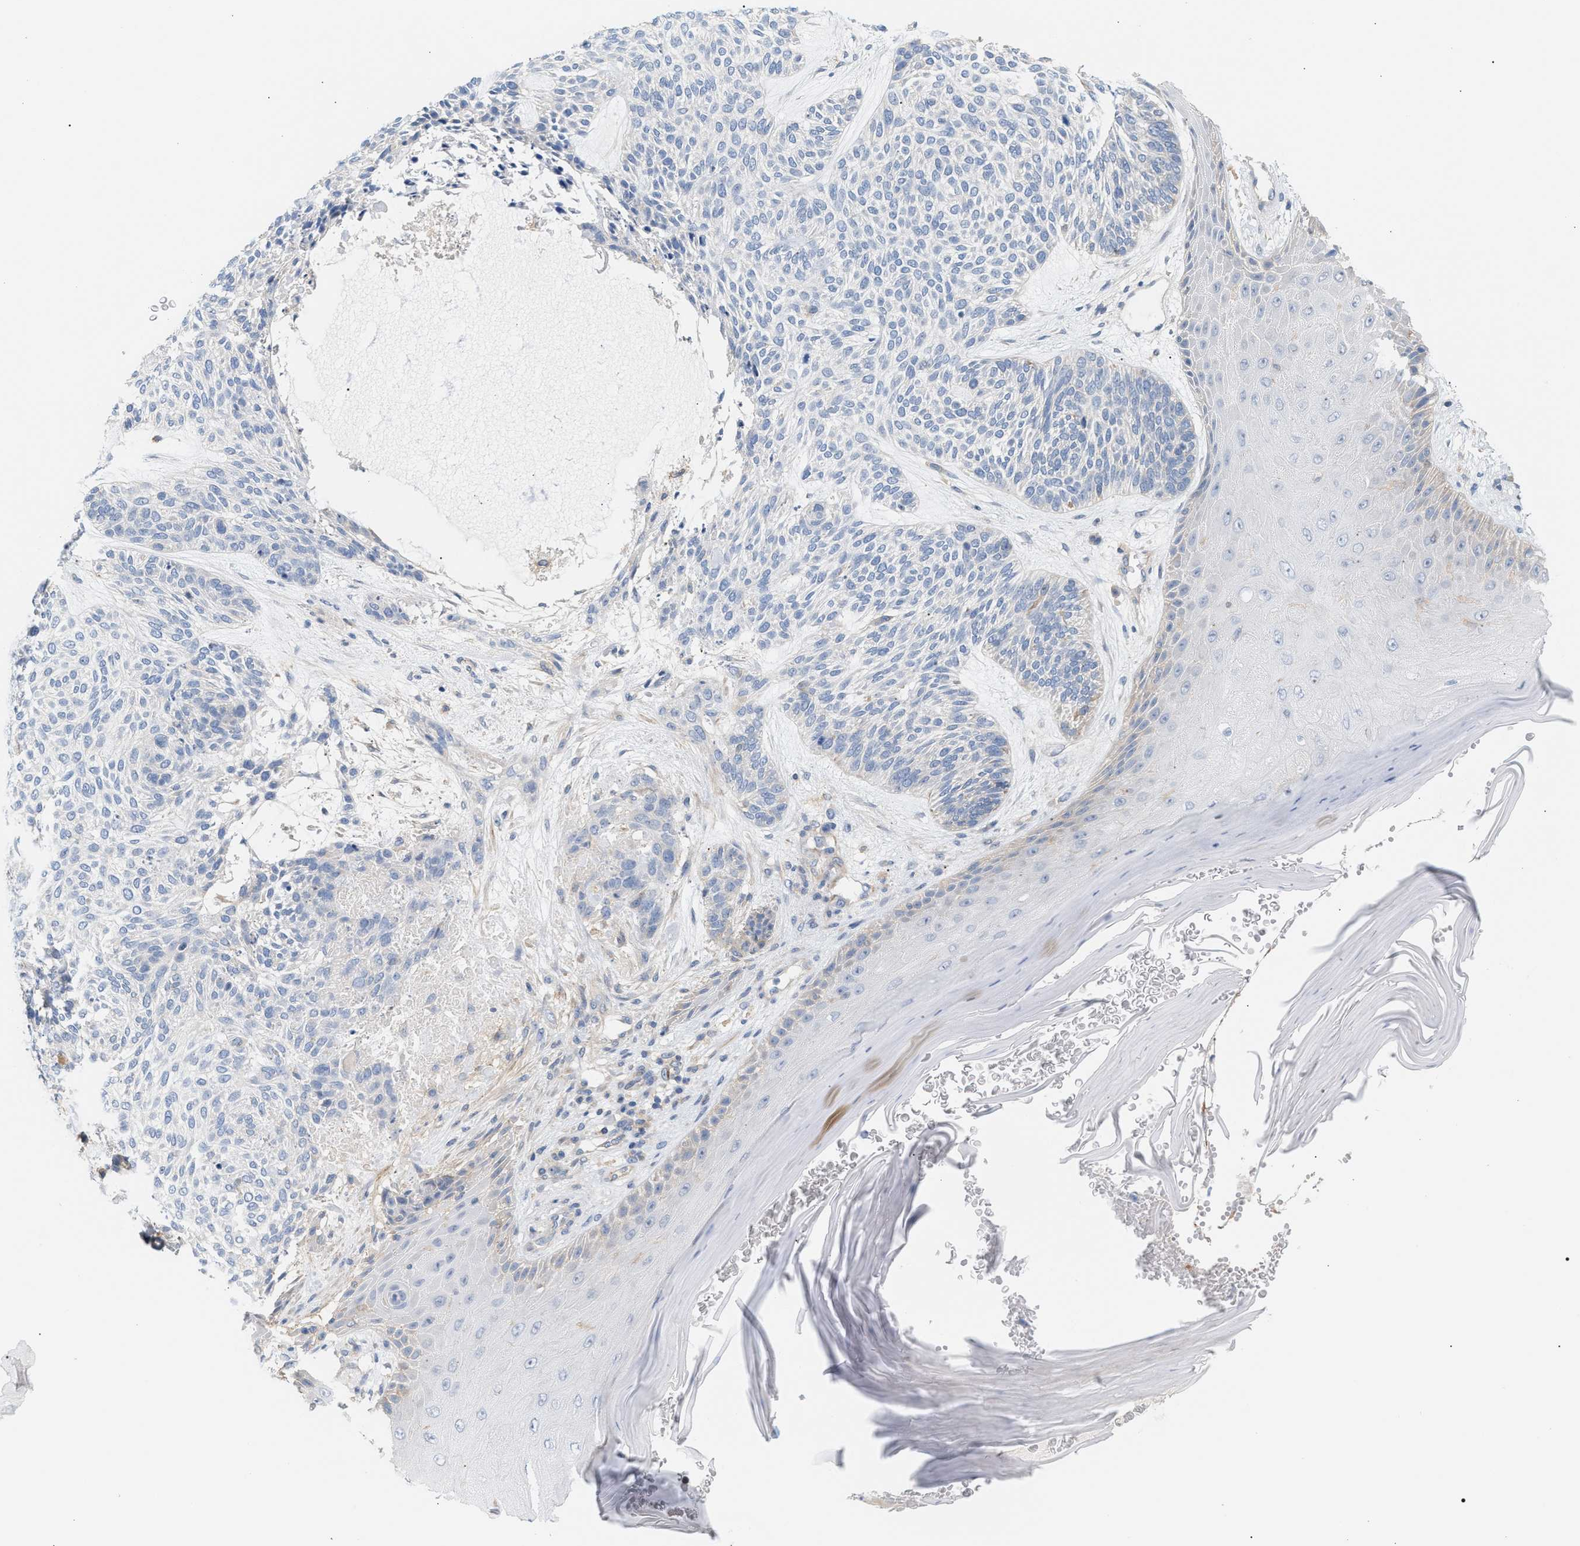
{"staining": {"intensity": "negative", "quantity": "none", "location": "none"}, "tissue": "skin cancer", "cell_type": "Tumor cells", "image_type": "cancer", "snomed": [{"axis": "morphology", "description": "Basal cell carcinoma"}, {"axis": "topography", "description": "Skin"}], "caption": "Immunohistochemistry (IHC) histopathology image of skin cancer stained for a protein (brown), which reveals no expression in tumor cells.", "gene": "LRCH1", "patient": {"sex": "male", "age": 55}}